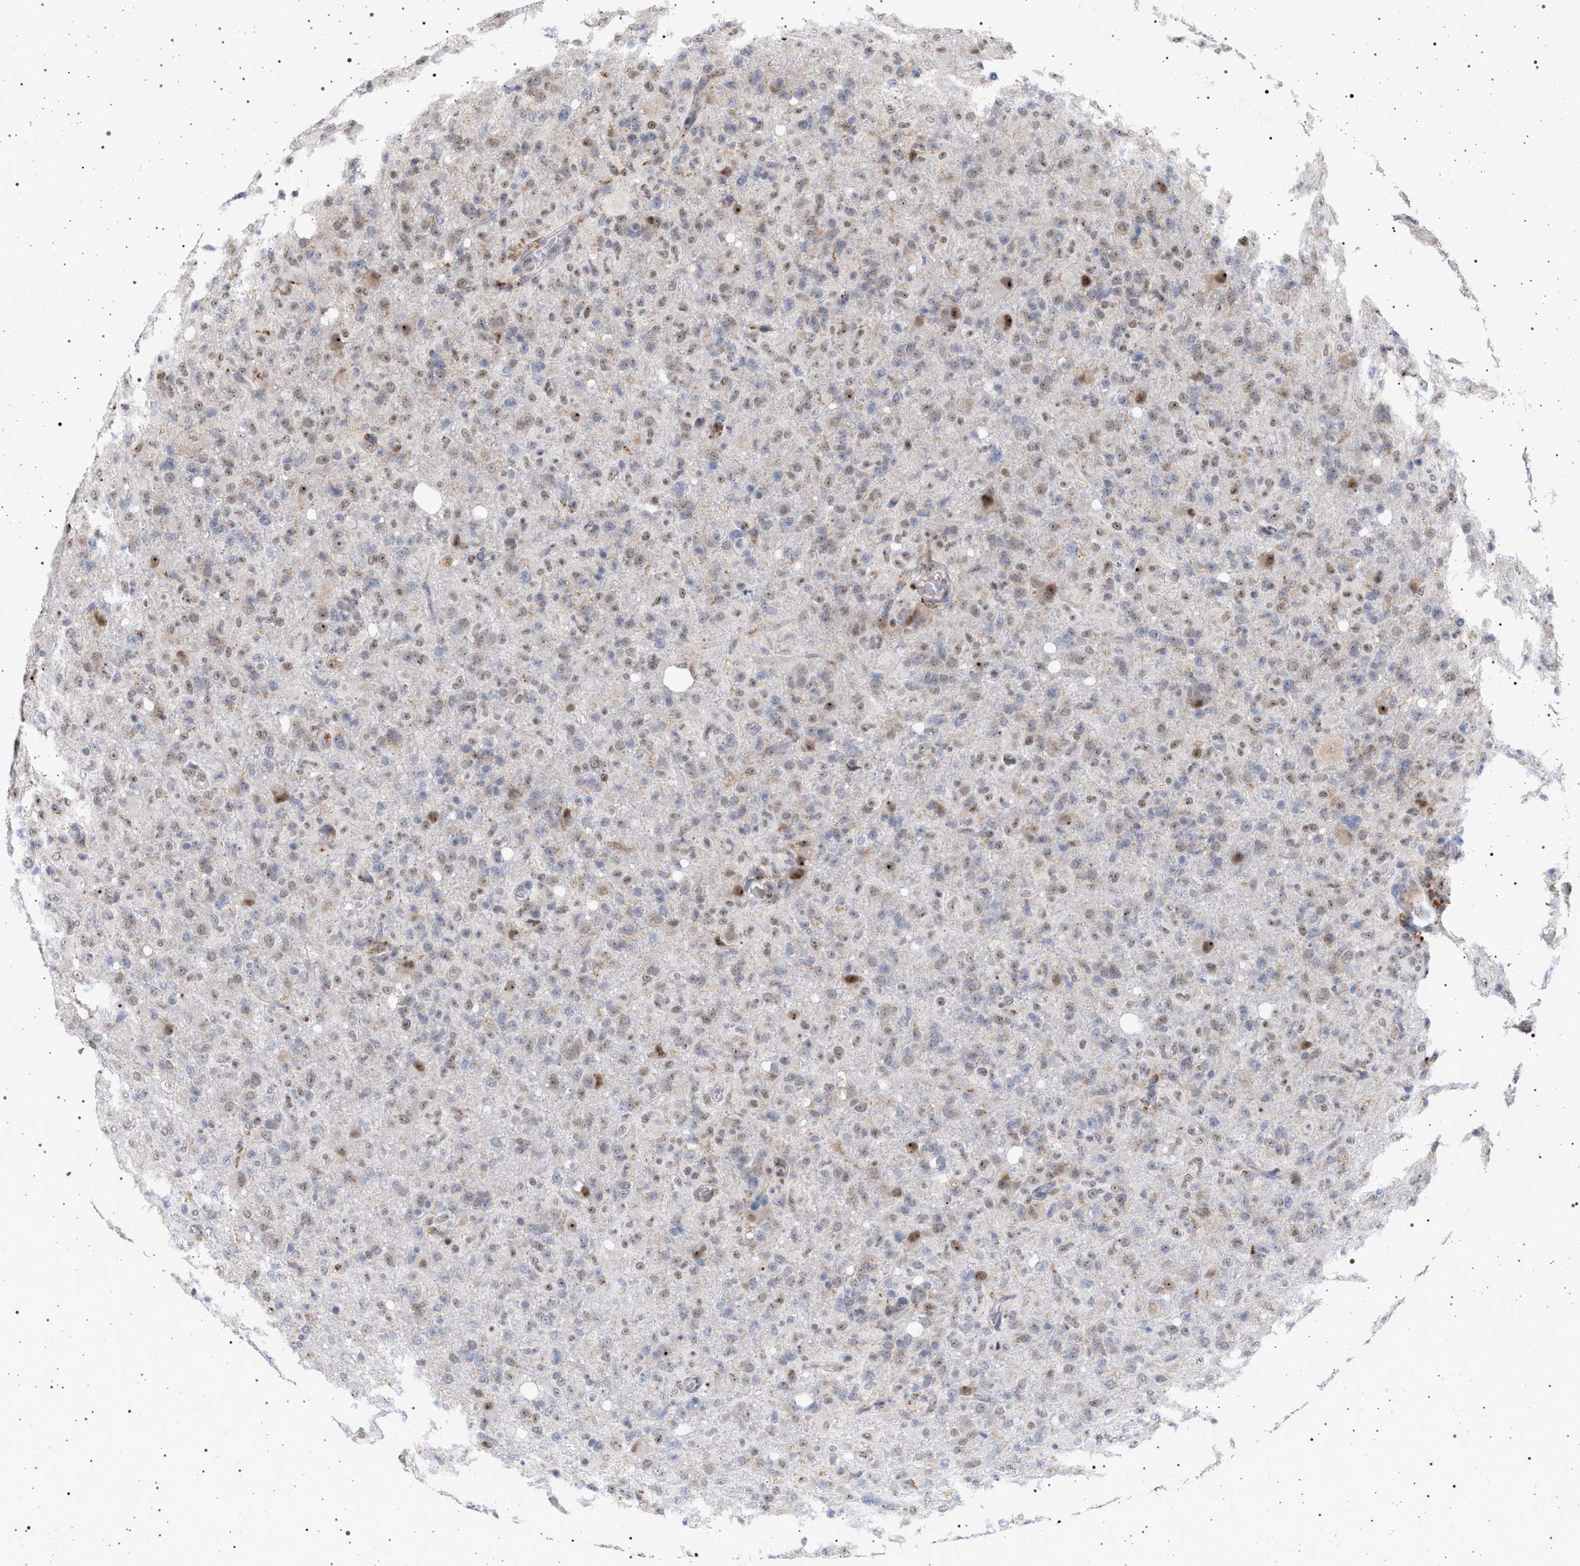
{"staining": {"intensity": "moderate", "quantity": "<25%", "location": "cytoplasmic/membranous,nuclear"}, "tissue": "glioma", "cell_type": "Tumor cells", "image_type": "cancer", "snomed": [{"axis": "morphology", "description": "Glioma, malignant, High grade"}, {"axis": "topography", "description": "Brain"}], "caption": "IHC (DAB) staining of human malignant glioma (high-grade) displays moderate cytoplasmic/membranous and nuclear protein expression in approximately <25% of tumor cells.", "gene": "ELAC2", "patient": {"sex": "female", "age": 57}}